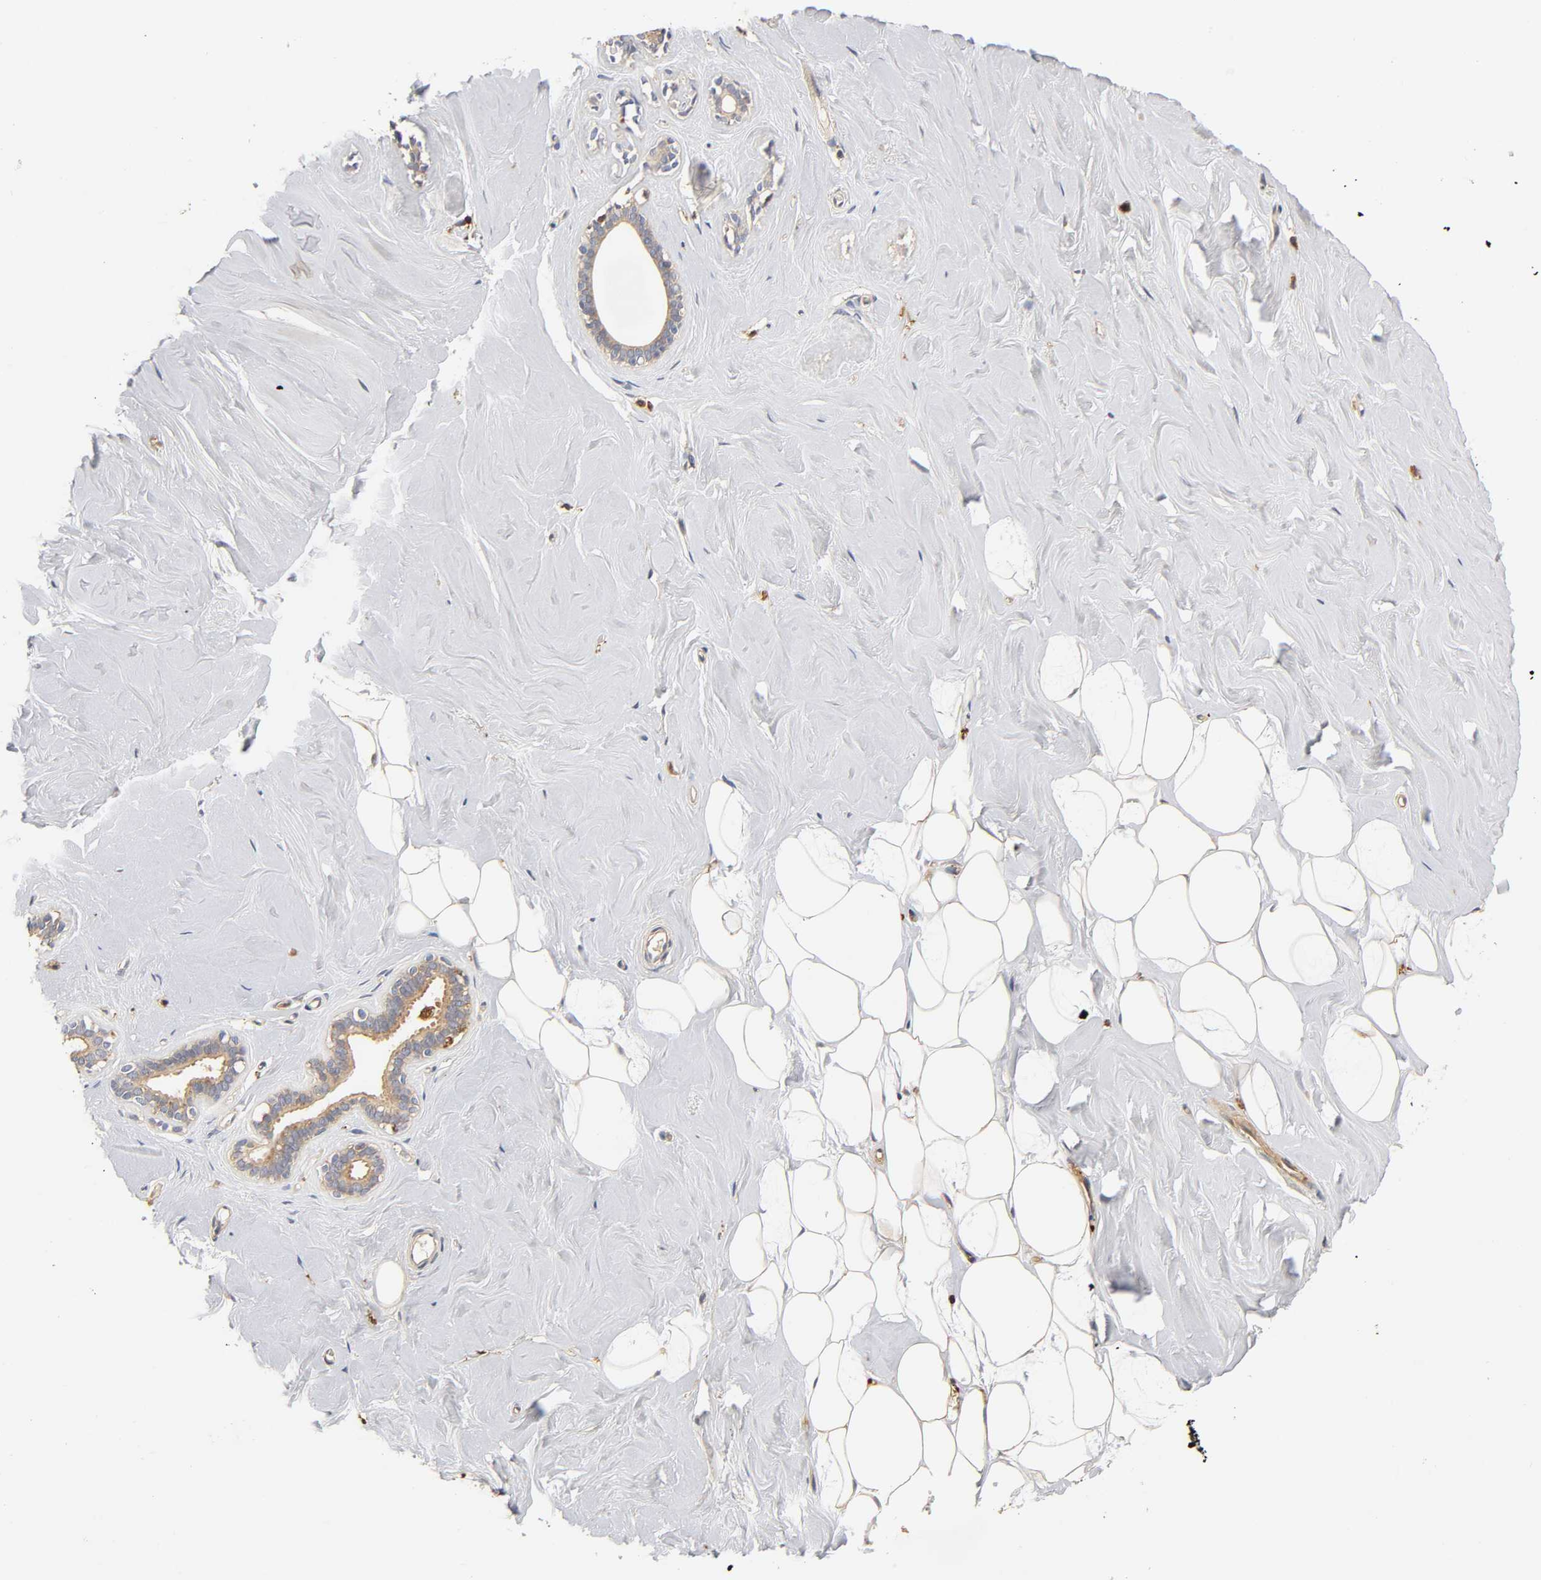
{"staining": {"intensity": "moderate", "quantity": "25%-75%", "location": "cytoplasmic/membranous"}, "tissue": "breast", "cell_type": "Adipocytes", "image_type": "normal", "snomed": [{"axis": "morphology", "description": "Normal tissue, NOS"}, {"axis": "topography", "description": "Breast"}], "caption": "Breast stained with DAB (3,3'-diaminobenzidine) immunohistochemistry demonstrates medium levels of moderate cytoplasmic/membranous expression in approximately 25%-75% of adipocytes.", "gene": "RHOA", "patient": {"sex": "female", "age": 75}}